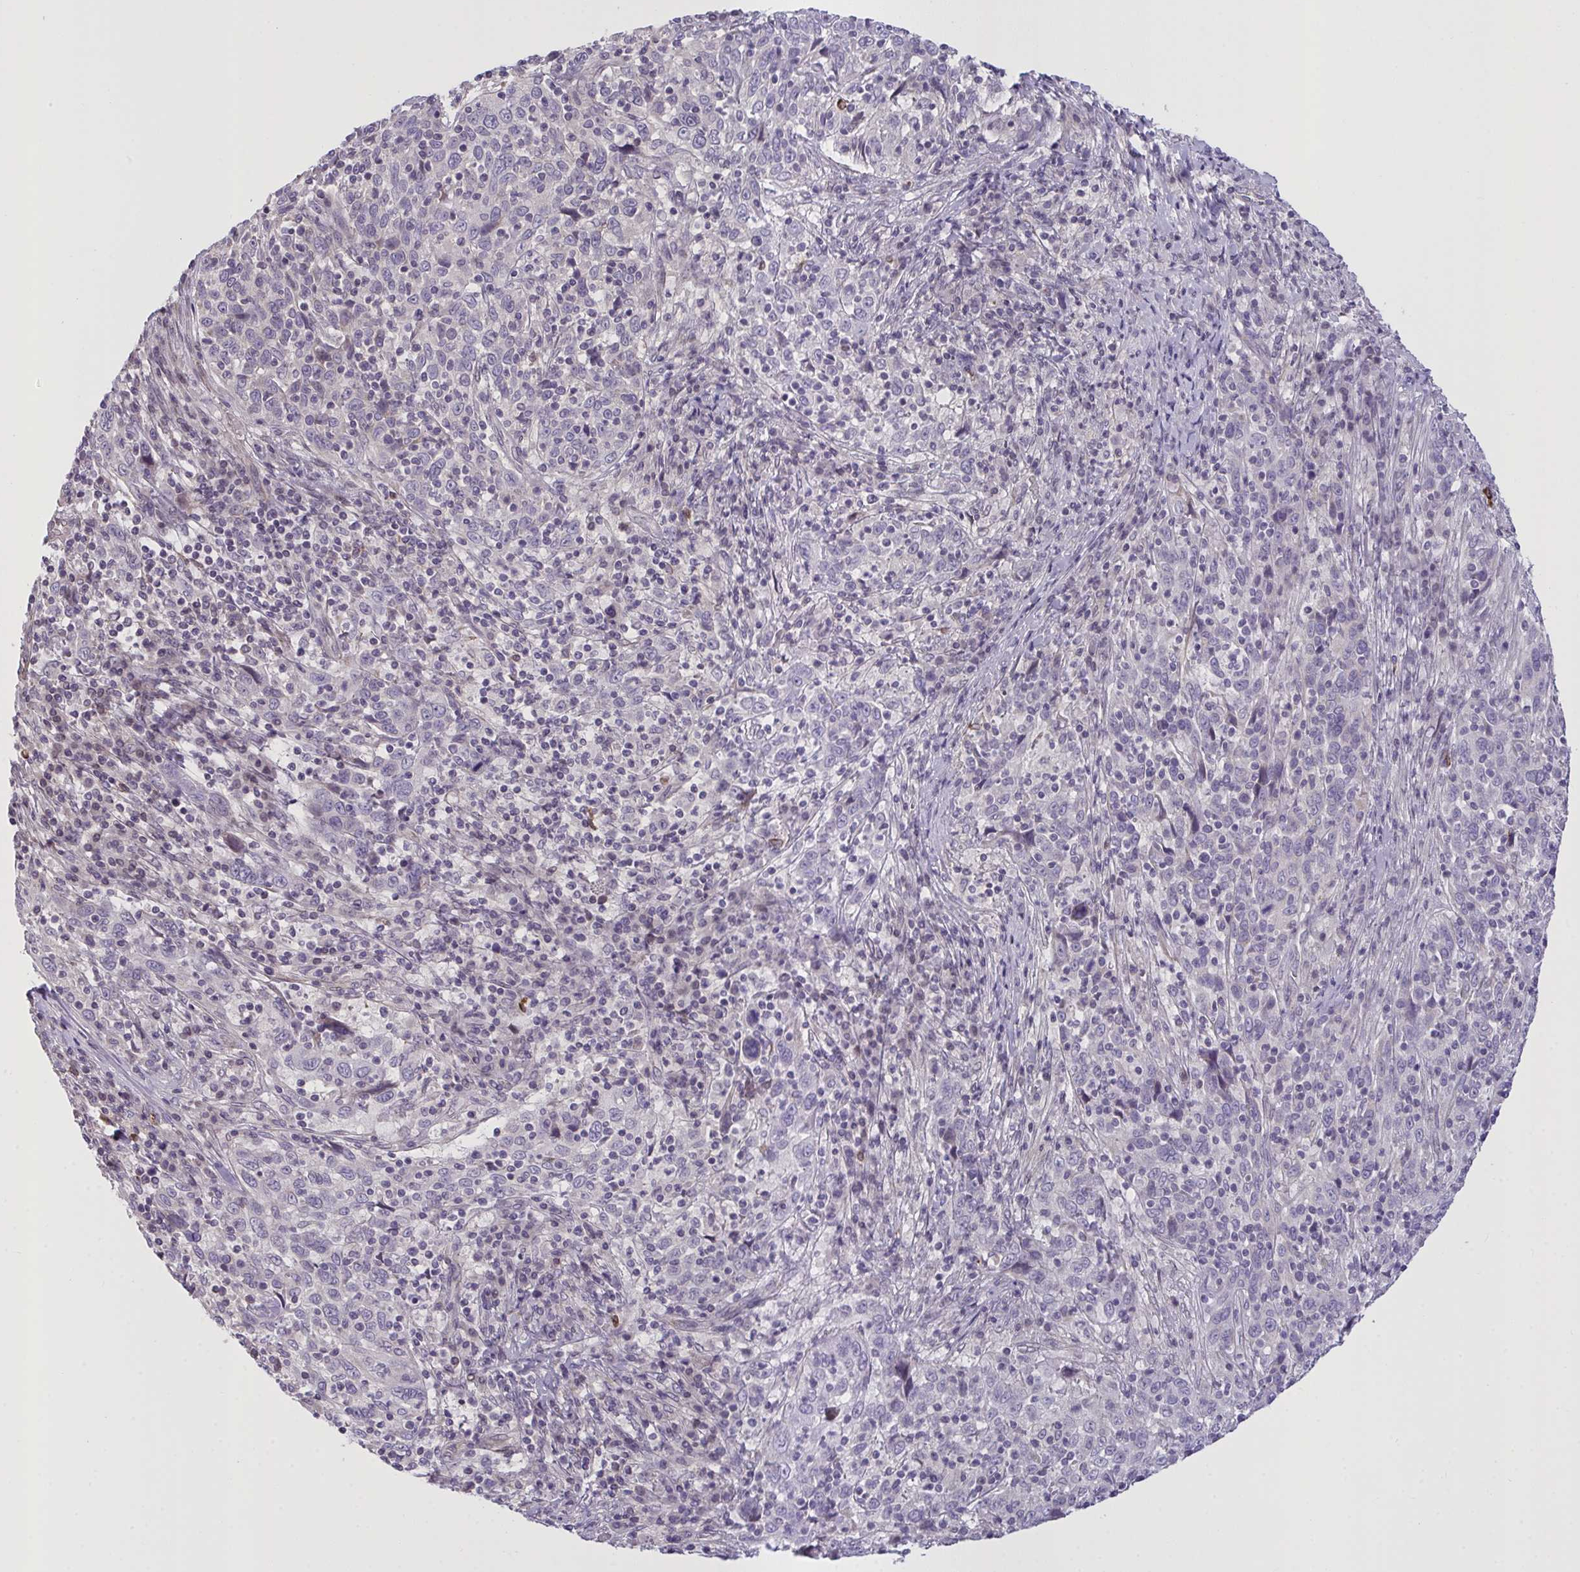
{"staining": {"intensity": "negative", "quantity": "none", "location": "none"}, "tissue": "cervical cancer", "cell_type": "Tumor cells", "image_type": "cancer", "snomed": [{"axis": "morphology", "description": "Squamous cell carcinoma, NOS"}, {"axis": "topography", "description": "Cervix"}], "caption": "Immunohistochemistry (IHC) of human squamous cell carcinoma (cervical) shows no positivity in tumor cells.", "gene": "SEMA6B", "patient": {"sex": "female", "age": 46}}